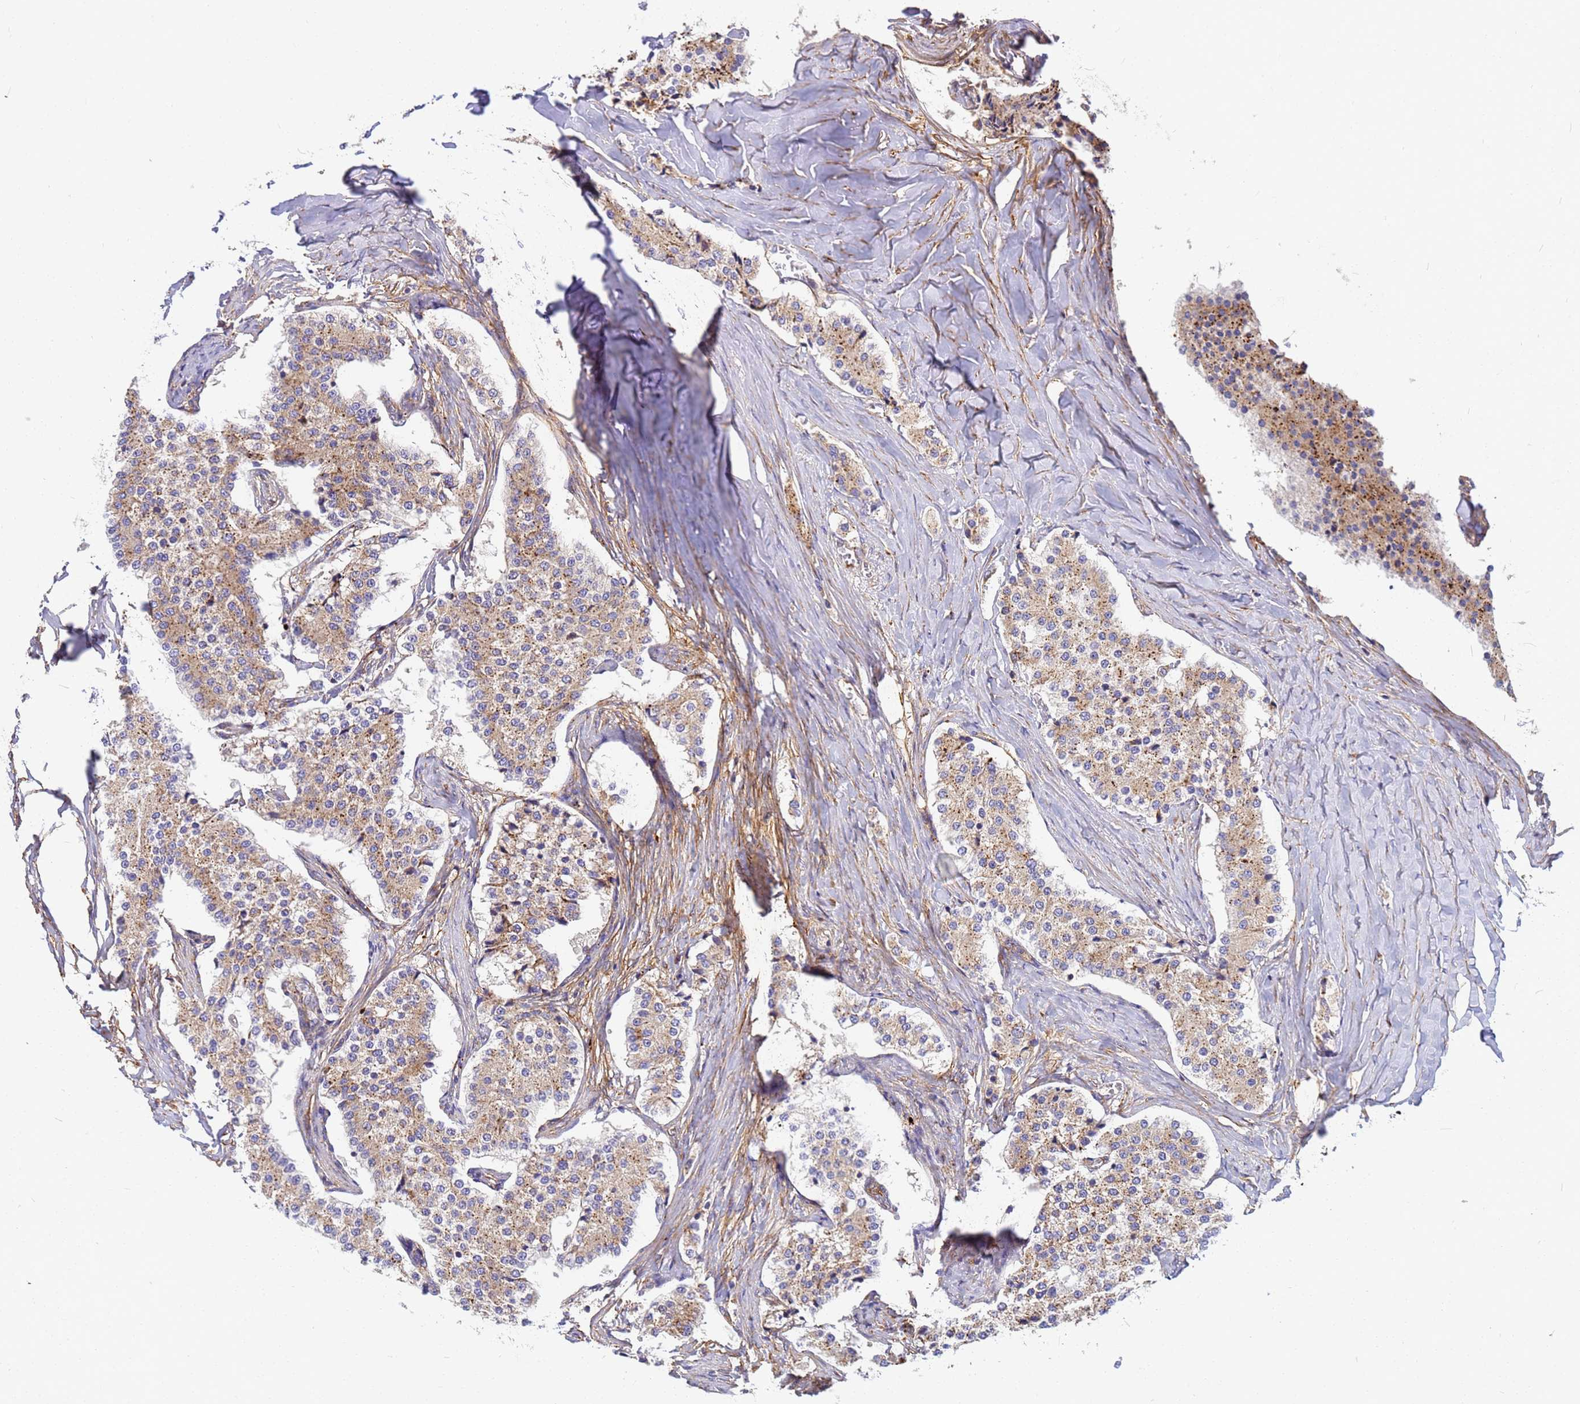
{"staining": {"intensity": "weak", "quantity": ">75%", "location": "cytoplasmic/membranous"}, "tissue": "carcinoid", "cell_type": "Tumor cells", "image_type": "cancer", "snomed": [{"axis": "morphology", "description": "Carcinoid, malignant, NOS"}, {"axis": "topography", "description": "Colon"}], "caption": "There is low levels of weak cytoplasmic/membranous positivity in tumor cells of carcinoid, as demonstrated by immunohistochemical staining (brown color).", "gene": "C2CD5", "patient": {"sex": "female", "age": 52}}